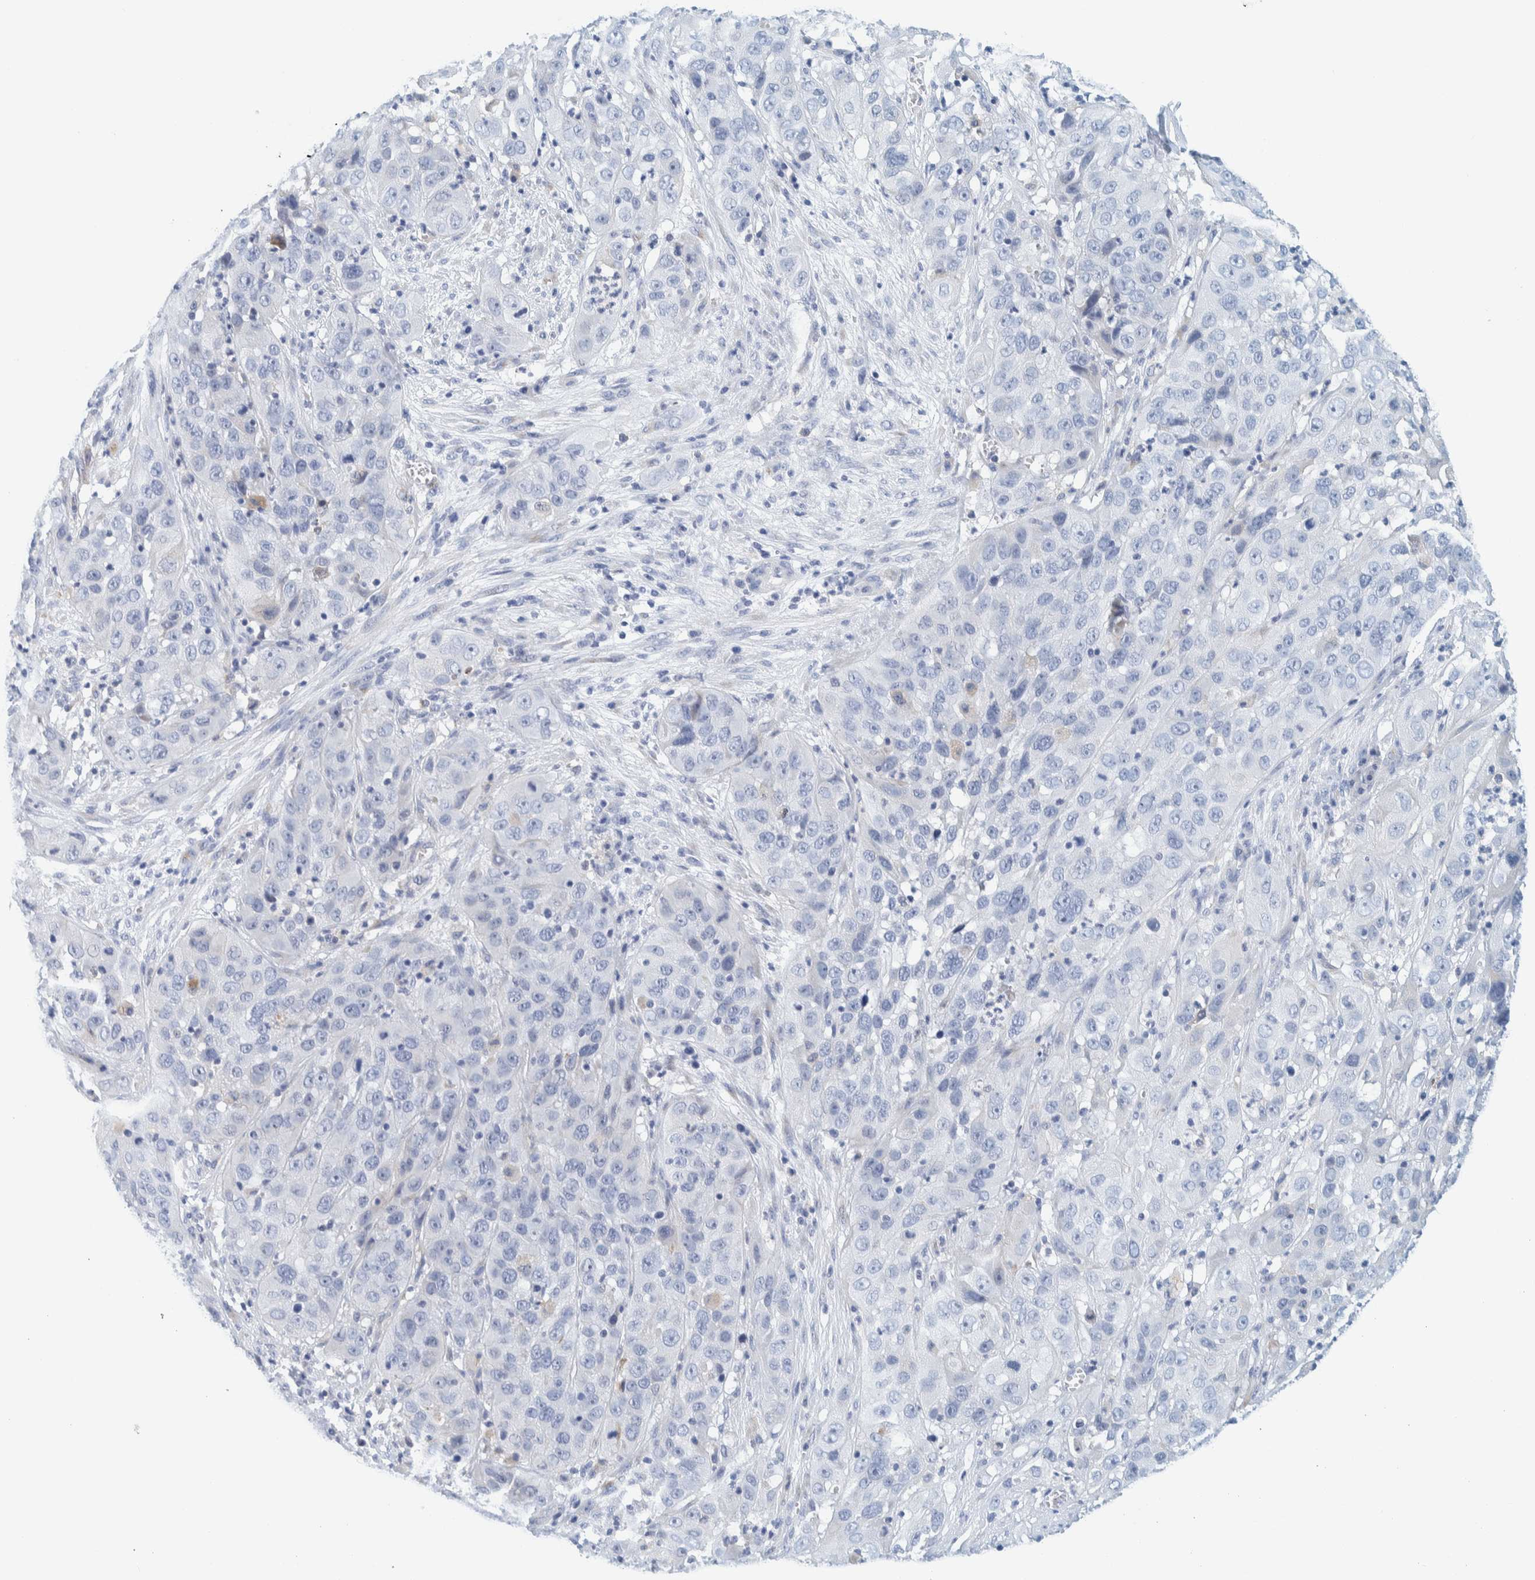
{"staining": {"intensity": "negative", "quantity": "none", "location": "none"}, "tissue": "cervical cancer", "cell_type": "Tumor cells", "image_type": "cancer", "snomed": [{"axis": "morphology", "description": "Squamous cell carcinoma, NOS"}, {"axis": "topography", "description": "Cervix"}], "caption": "The IHC image has no significant expression in tumor cells of cervical squamous cell carcinoma tissue. Nuclei are stained in blue.", "gene": "MOG", "patient": {"sex": "female", "age": 32}}